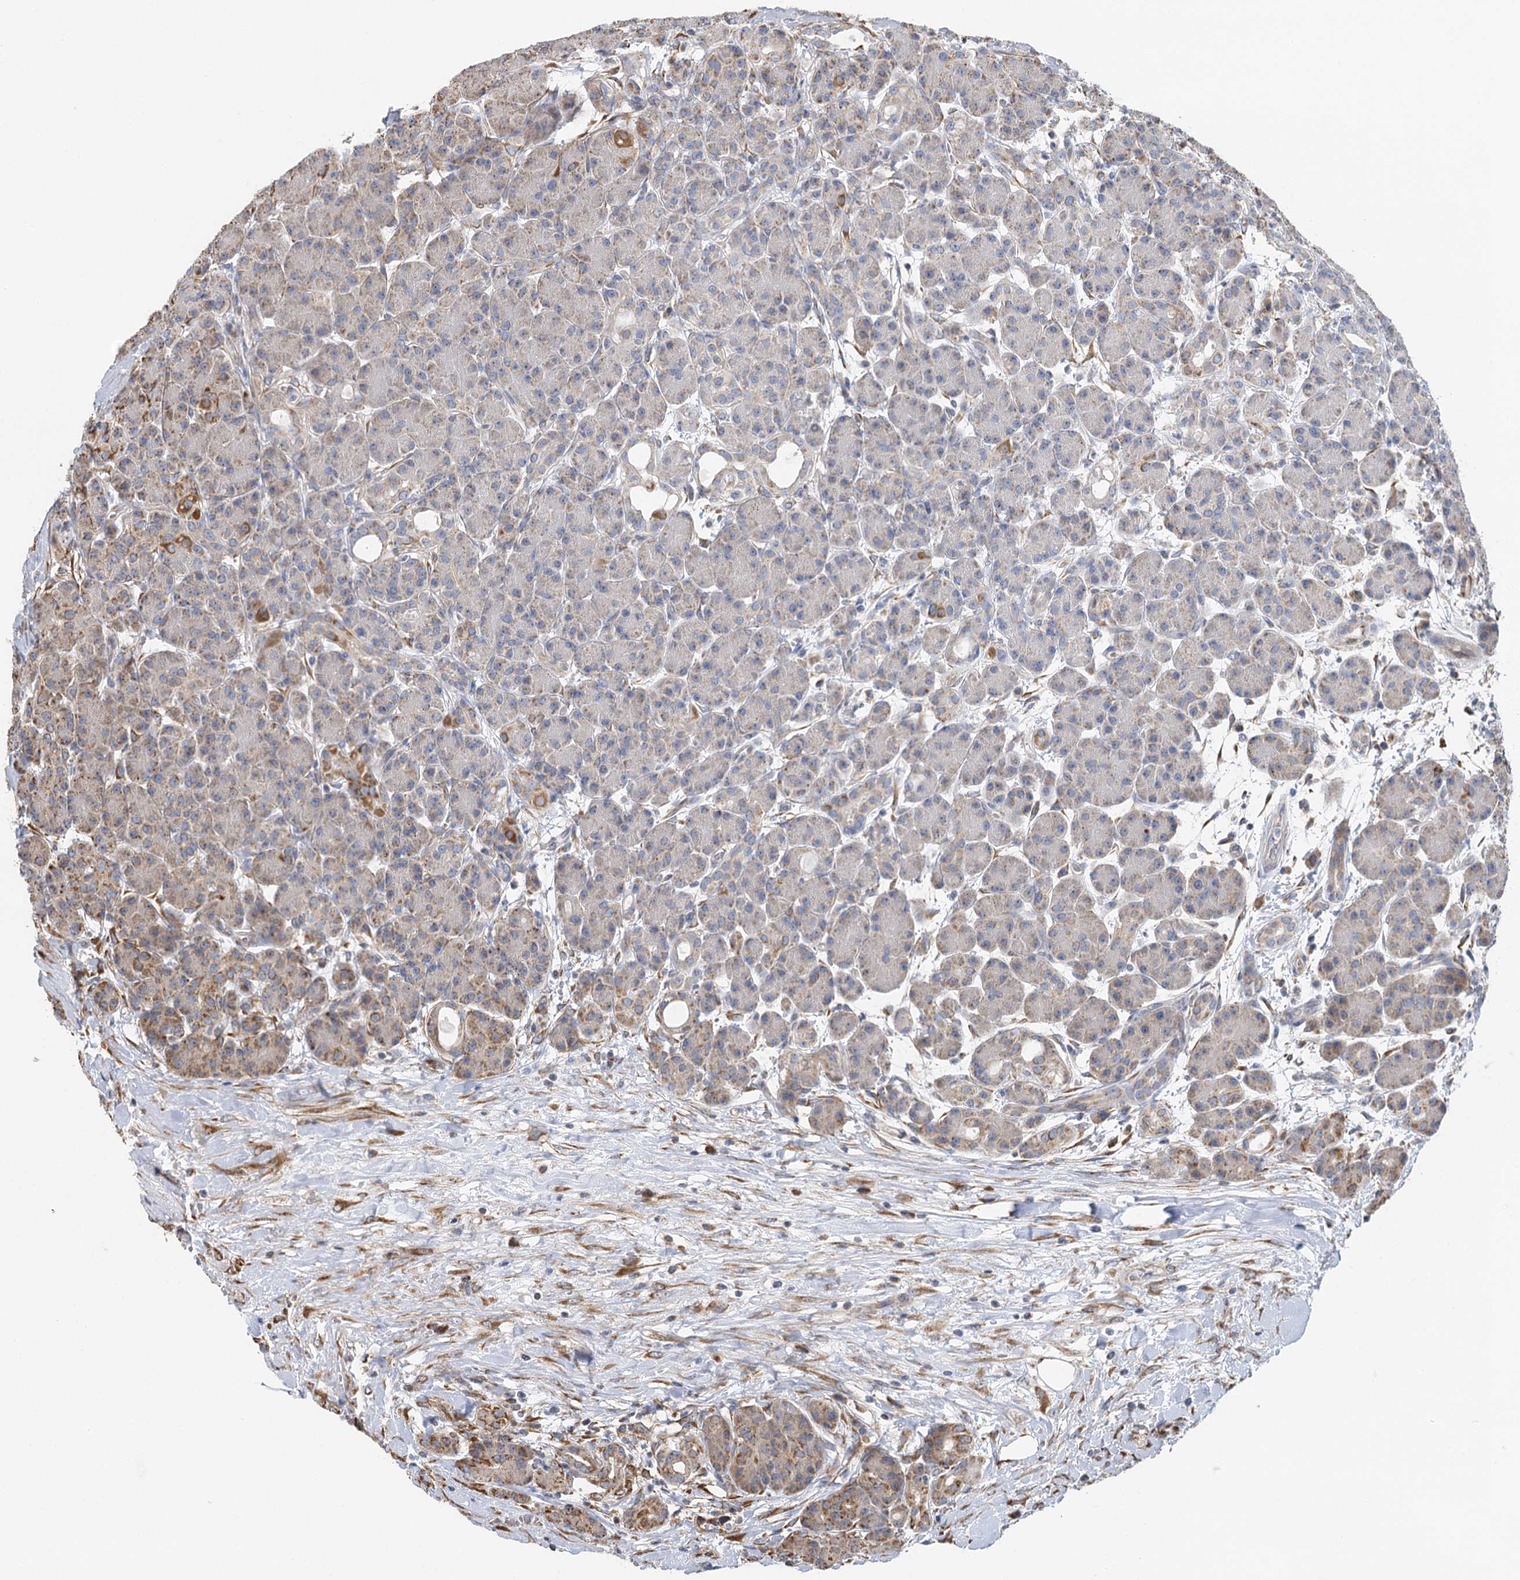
{"staining": {"intensity": "moderate", "quantity": "<25%", "location": "cytoplasmic/membranous"}, "tissue": "pancreas", "cell_type": "Exocrine glandular cells", "image_type": "normal", "snomed": [{"axis": "morphology", "description": "Normal tissue, NOS"}, {"axis": "topography", "description": "Pancreas"}], "caption": "DAB immunohistochemical staining of benign human pancreas exhibits moderate cytoplasmic/membranous protein positivity in about <25% of exocrine glandular cells.", "gene": "IL11RA", "patient": {"sex": "male", "age": 63}}